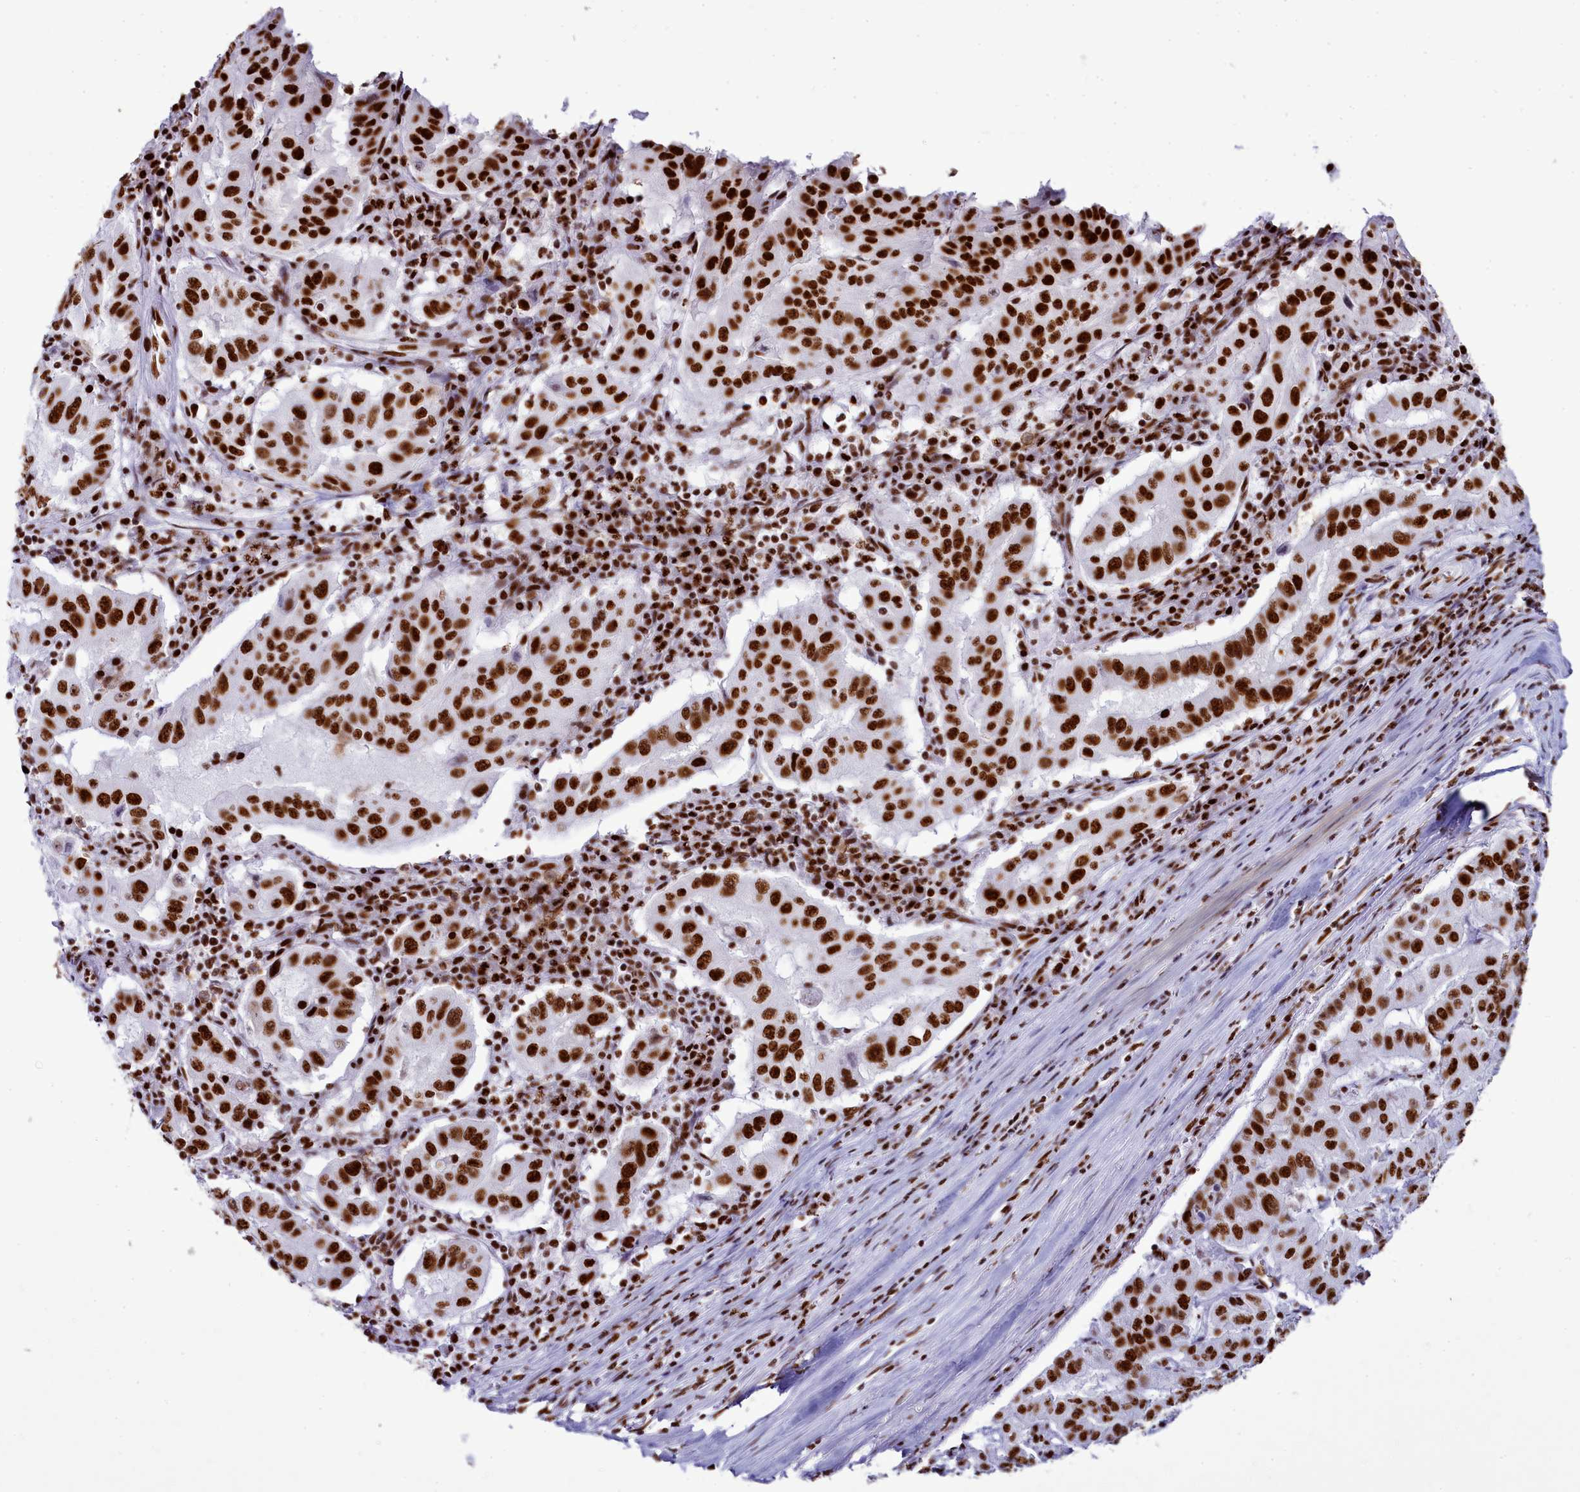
{"staining": {"intensity": "strong", "quantity": ">75%", "location": "nuclear"}, "tissue": "pancreatic cancer", "cell_type": "Tumor cells", "image_type": "cancer", "snomed": [{"axis": "morphology", "description": "Adenocarcinoma, NOS"}, {"axis": "topography", "description": "Pancreas"}], "caption": "Pancreatic cancer (adenocarcinoma) stained for a protein displays strong nuclear positivity in tumor cells.", "gene": "RALY", "patient": {"sex": "male", "age": 63}}